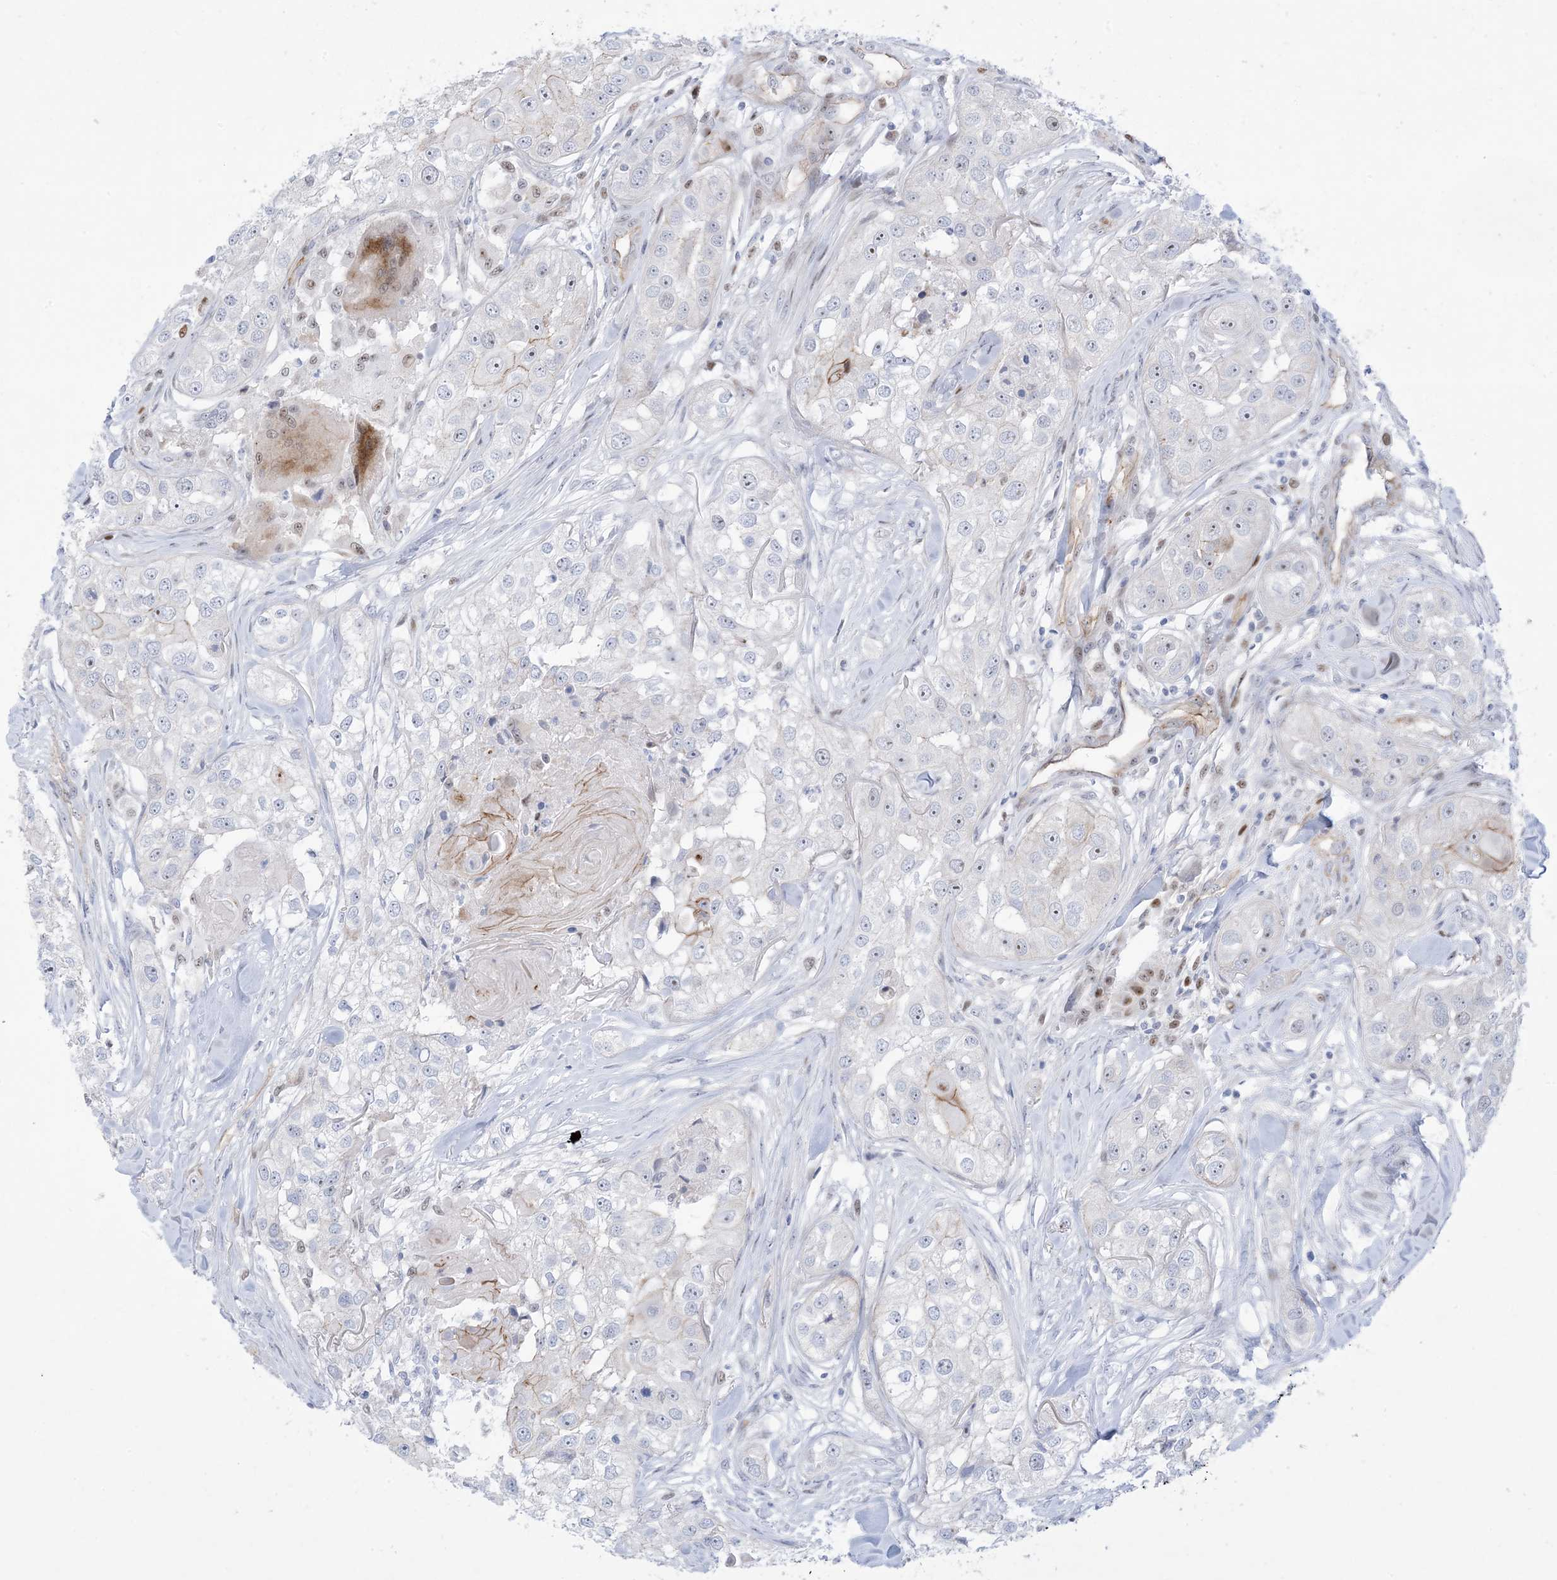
{"staining": {"intensity": "negative", "quantity": "none", "location": "none"}, "tissue": "head and neck cancer", "cell_type": "Tumor cells", "image_type": "cancer", "snomed": [{"axis": "morphology", "description": "Normal tissue, NOS"}, {"axis": "morphology", "description": "Squamous cell carcinoma, NOS"}, {"axis": "topography", "description": "Skeletal muscle"}, {"axis": "topography", "description": "Head-Neck"}], "caption": "Immunohistochemistry (IHC) of head and neck cancer (squamous cell carcinoma) displays no positivity in tumor cells. The staining was performed using DAB to visualize the protein expression in brown, while the nuclei were stained in blue with hematoxylin (Magnification: 20x).", "gene": "MARS2", "patient": {"sex": "male", "age": 51}}